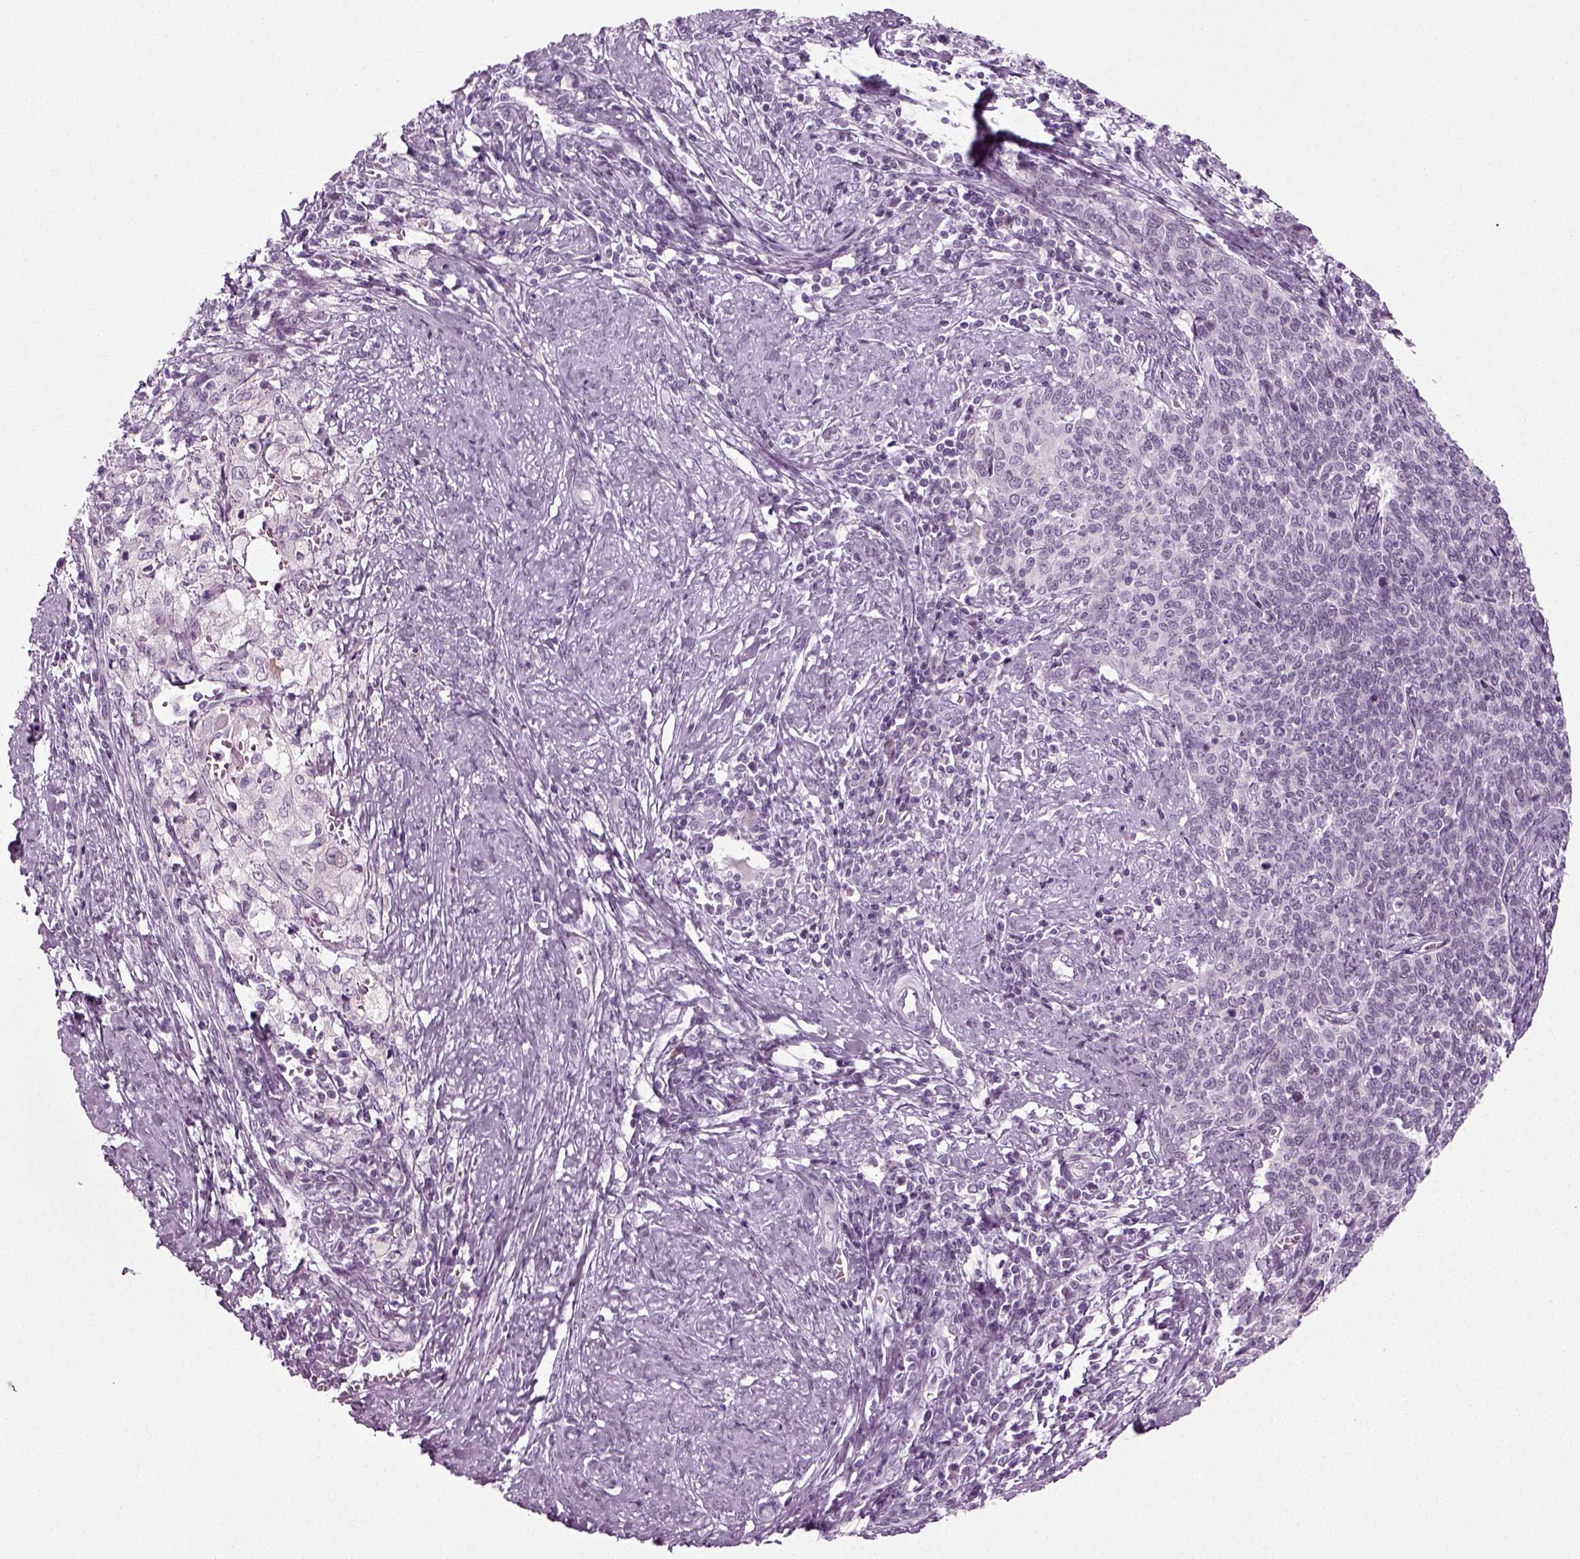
{"staining": {"intensity": "negative", "quantity": "none", "location": "none"}, "tissue": "cervical cancer", "cell_type": "Tumor cells", "image_type": "cancer", "snomed": [{"axis": "morphology", "description": "Squamous cell carcinoma, NOS"}, {"axis": "topography", "description": "Cervix"}], "caption": "The immunohistochemistry (IHC) histopathology image has no significant staining in tumor cells of cervical cancer (squamous cell carcinoma) tissue. (DAB immunohistochemistry (IHC) with hematoxylin counter stain).", "gene": "SCG5", "patient": {"sex": "female", "age": 39}}